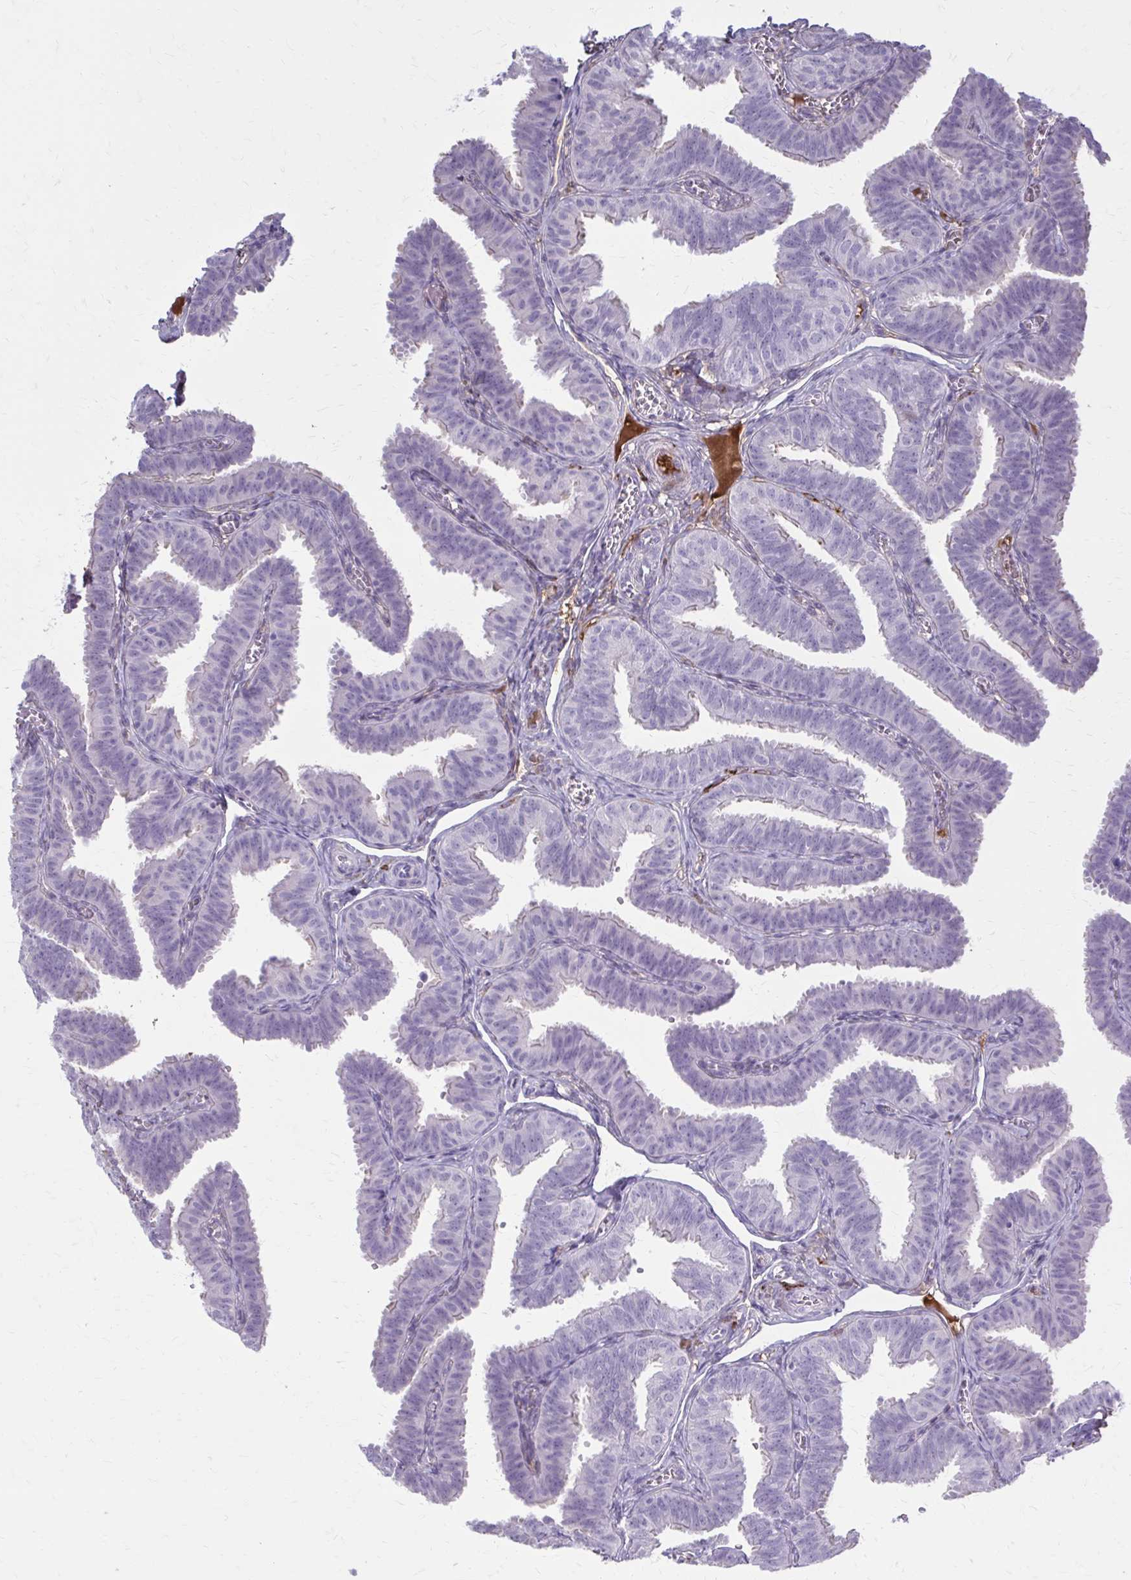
{"staining": {"intensity": "negative", "quantity": "none", "location": "none"}, "tissue": "fallopian tube", "cell_type": "Glandular cells", "image_type": "normal", "snomed": [{"axis": "morphology", "description": "Normal tissue, NOS"}, {"axis": "topography", "description": "Fallopian tube"}], "caption": "Immunohistochemistry photomicrograph of unremarkable fallopian tube: human fallopian tube stained with DAB shows no significant protein staining in glandular cells.", "gene": "SERPIND1", "patient": {"sex": "female", "age": 25}}